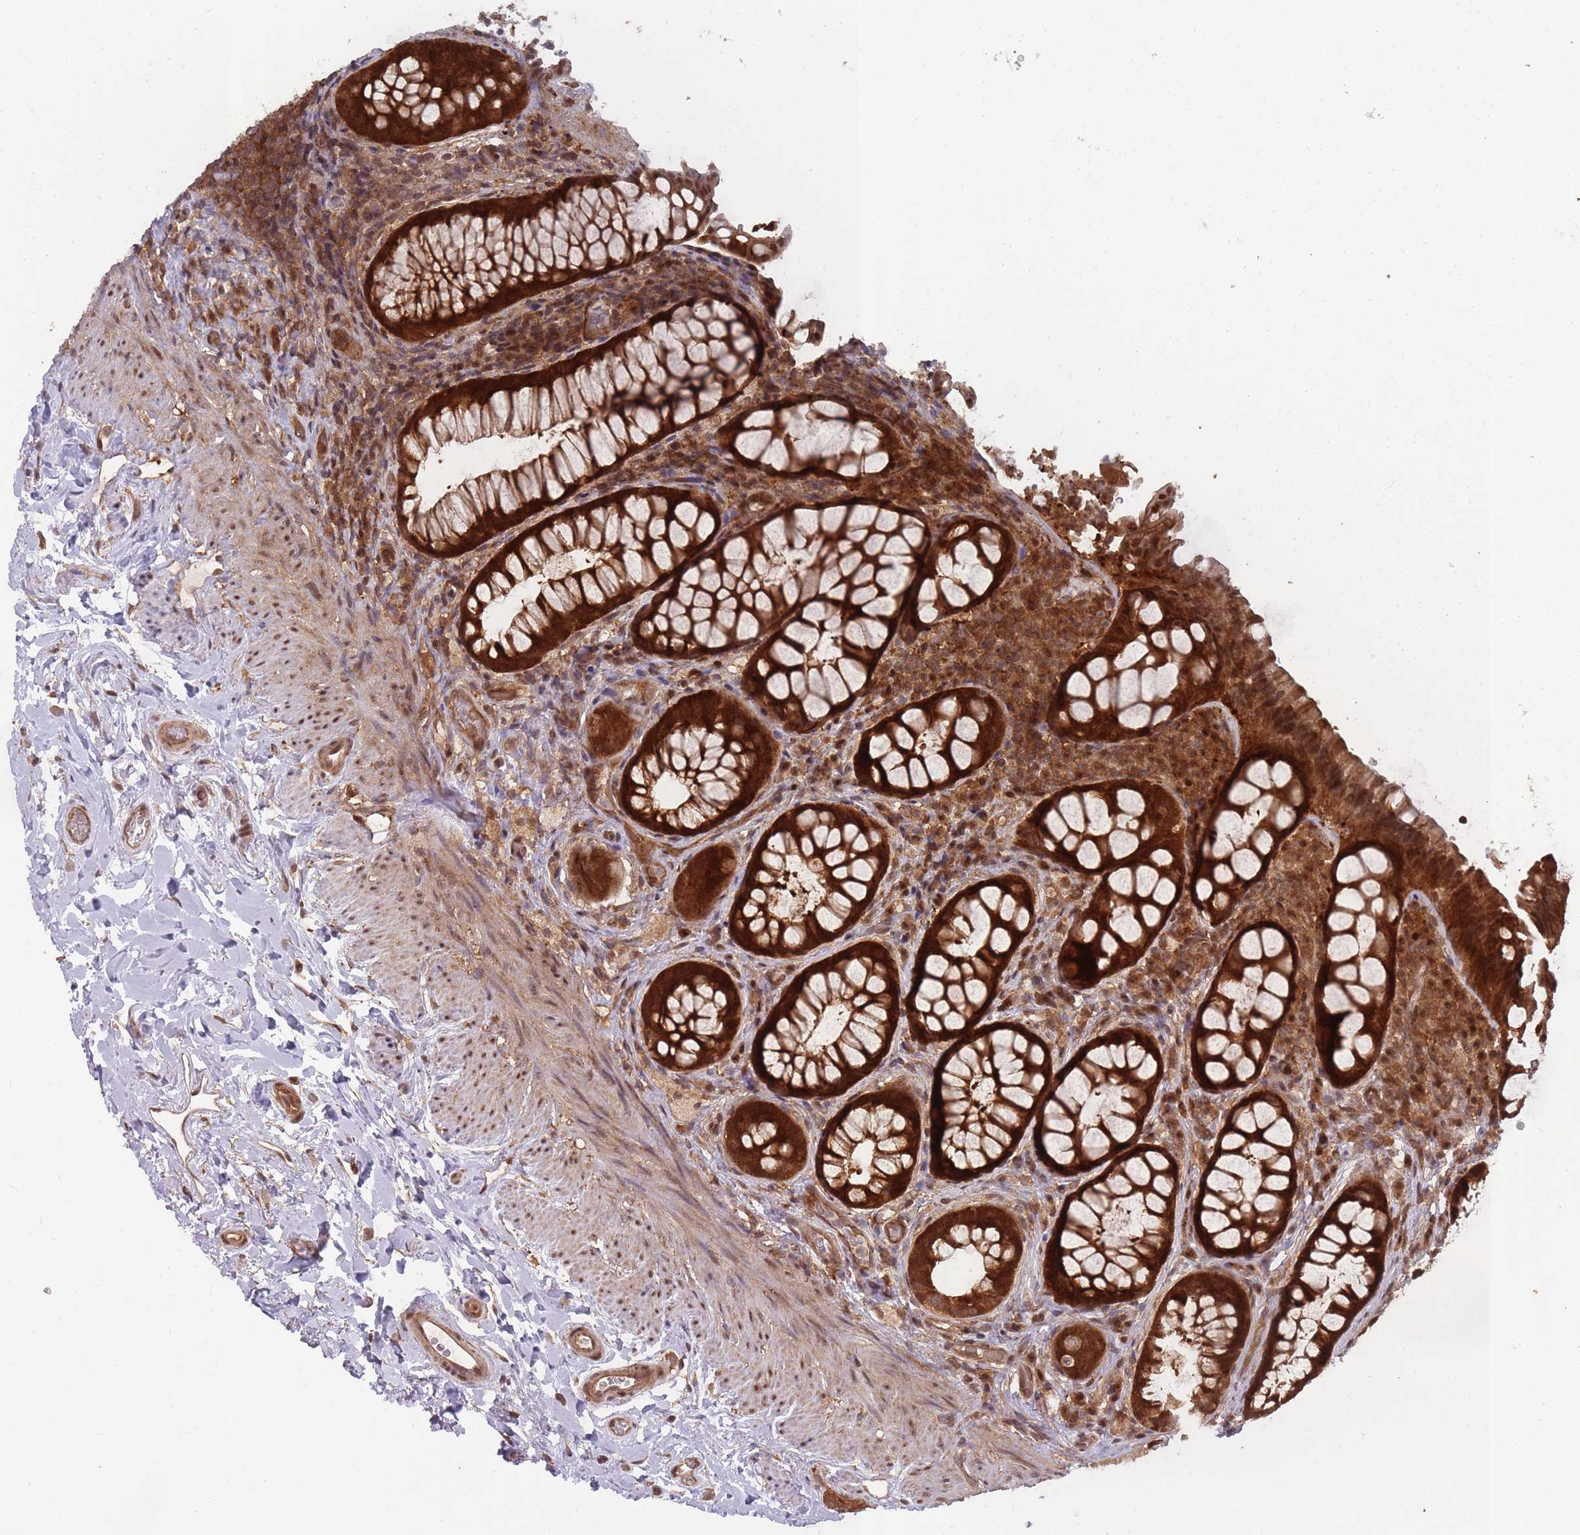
{"staining": {"intensity": "strong", "quantity": ">75%", "location": "cytoplasmic/membranous,nuclear"}, "tissue": "rectum", "cell_type": "Glandular cells", "image_type": "normal", "snomed": [{"axis": "morphology", "description": "Normal tissue, NOS"}, {"axis": "topography", "description": "Rectum"}, {"axis": "topography", "description": "Peripheral nerve tissue"}], "caption": "Immunohistochemical staining of unremarkable human rectum exhibits high levels of strong cytoplasmic/membranous,nuclear expression in approximately >75% of glandular cells. The protein is stained brown, and the nuclei are stained in blue (DAB (3,3'-diaminobenzidine) IHC with brightfield microscopy, high magnification).", "gene": "PPP6R3", "patient": {"sex": "female", "age": 69}}